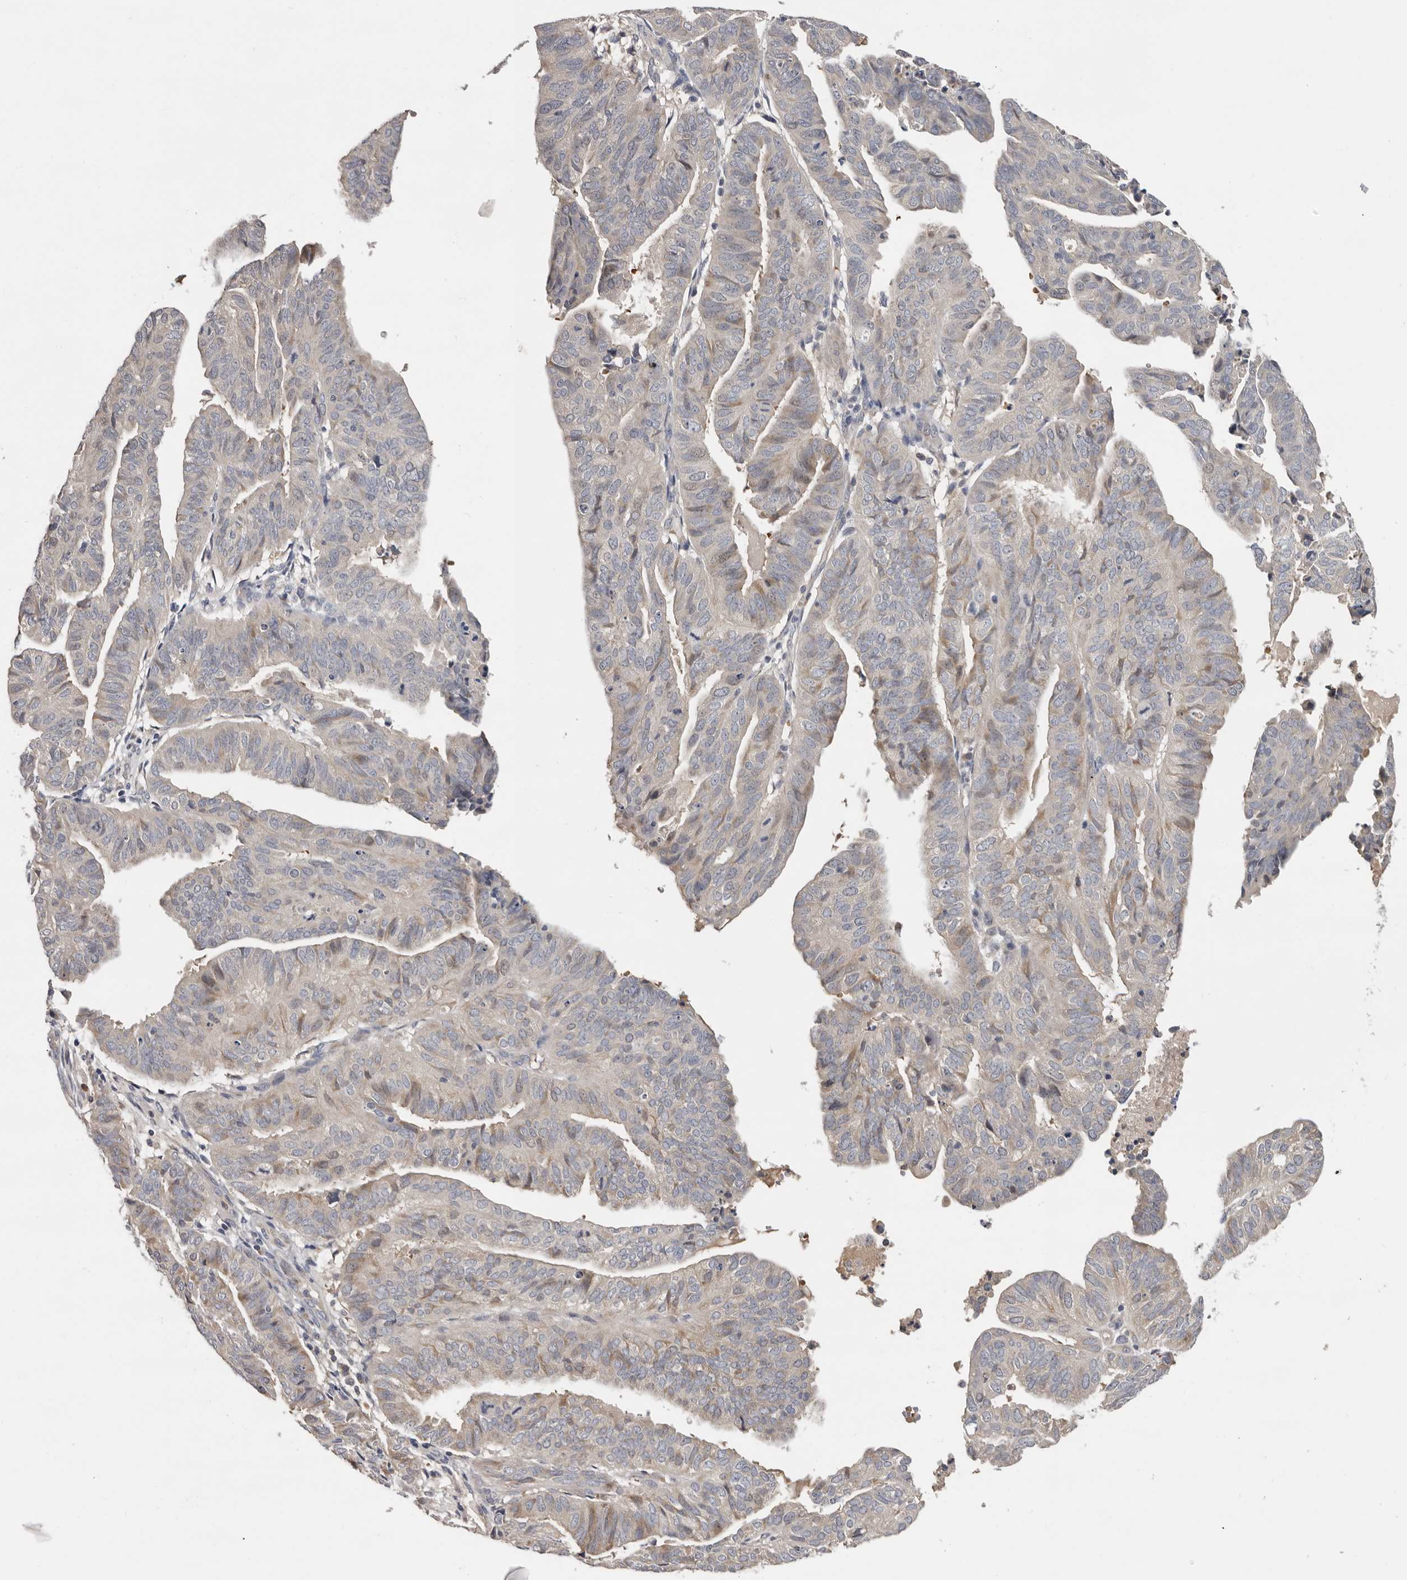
{"staining": {"intensity": "weak", "quantity": "<25%", "location": "cytoplasmic/membranous"}, "tissue": "endometrial cancer", "cell_type": "Tumor cells", "image_type": "cancer", "snomed": [{"axis": "morphology", "description": "Adenocarcinoma, NOS"}, {"axis": "topography", "description": "Uterus"}], "caption": "Tumor cells are negative for protein expression in human endometrial cancer. (DAB immunohistochemistry visualized using brightfield microscopy, high magnification).", "gene": "KIF2B", "patient": {"sex": "female", "age": 77}}